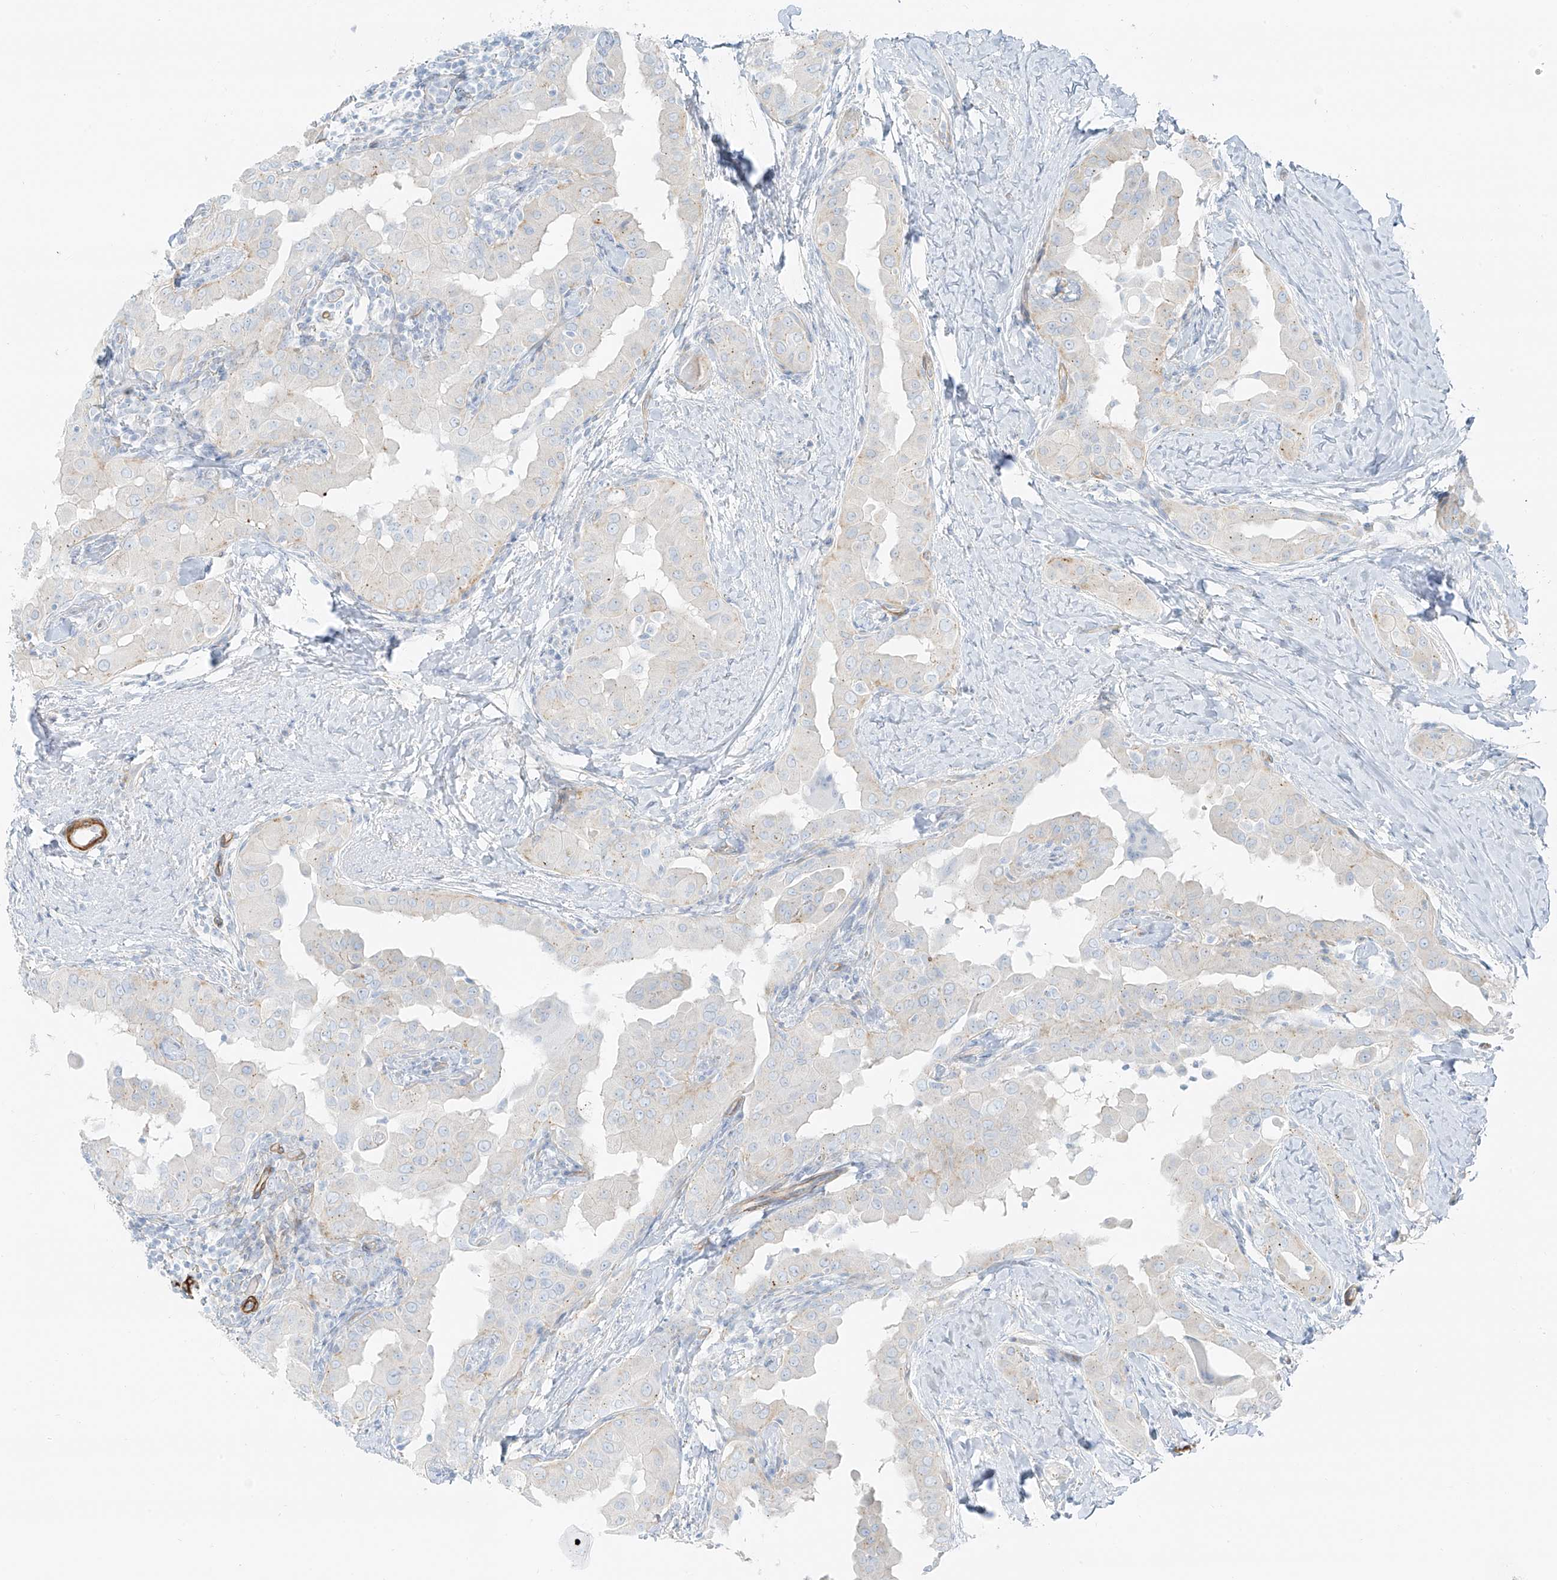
{"staining": {"intensity": "negative", "quantity": "none", "location": "none"}, "tissue": "thyroid cancer", "cell_type": "Tumor cells", "image_type": "cancer", "snomed": [{"axis": "morphology", "description": "Papillary adenocarcinoma, NOS"}, {"axis": "topography", "description": "Thyroid gland"}], "caption": "Tumor cells show no significant protein positivity in thyroid cancer.", "gene": "SMCP", "patient": {"sex": "male", "age": 33}}